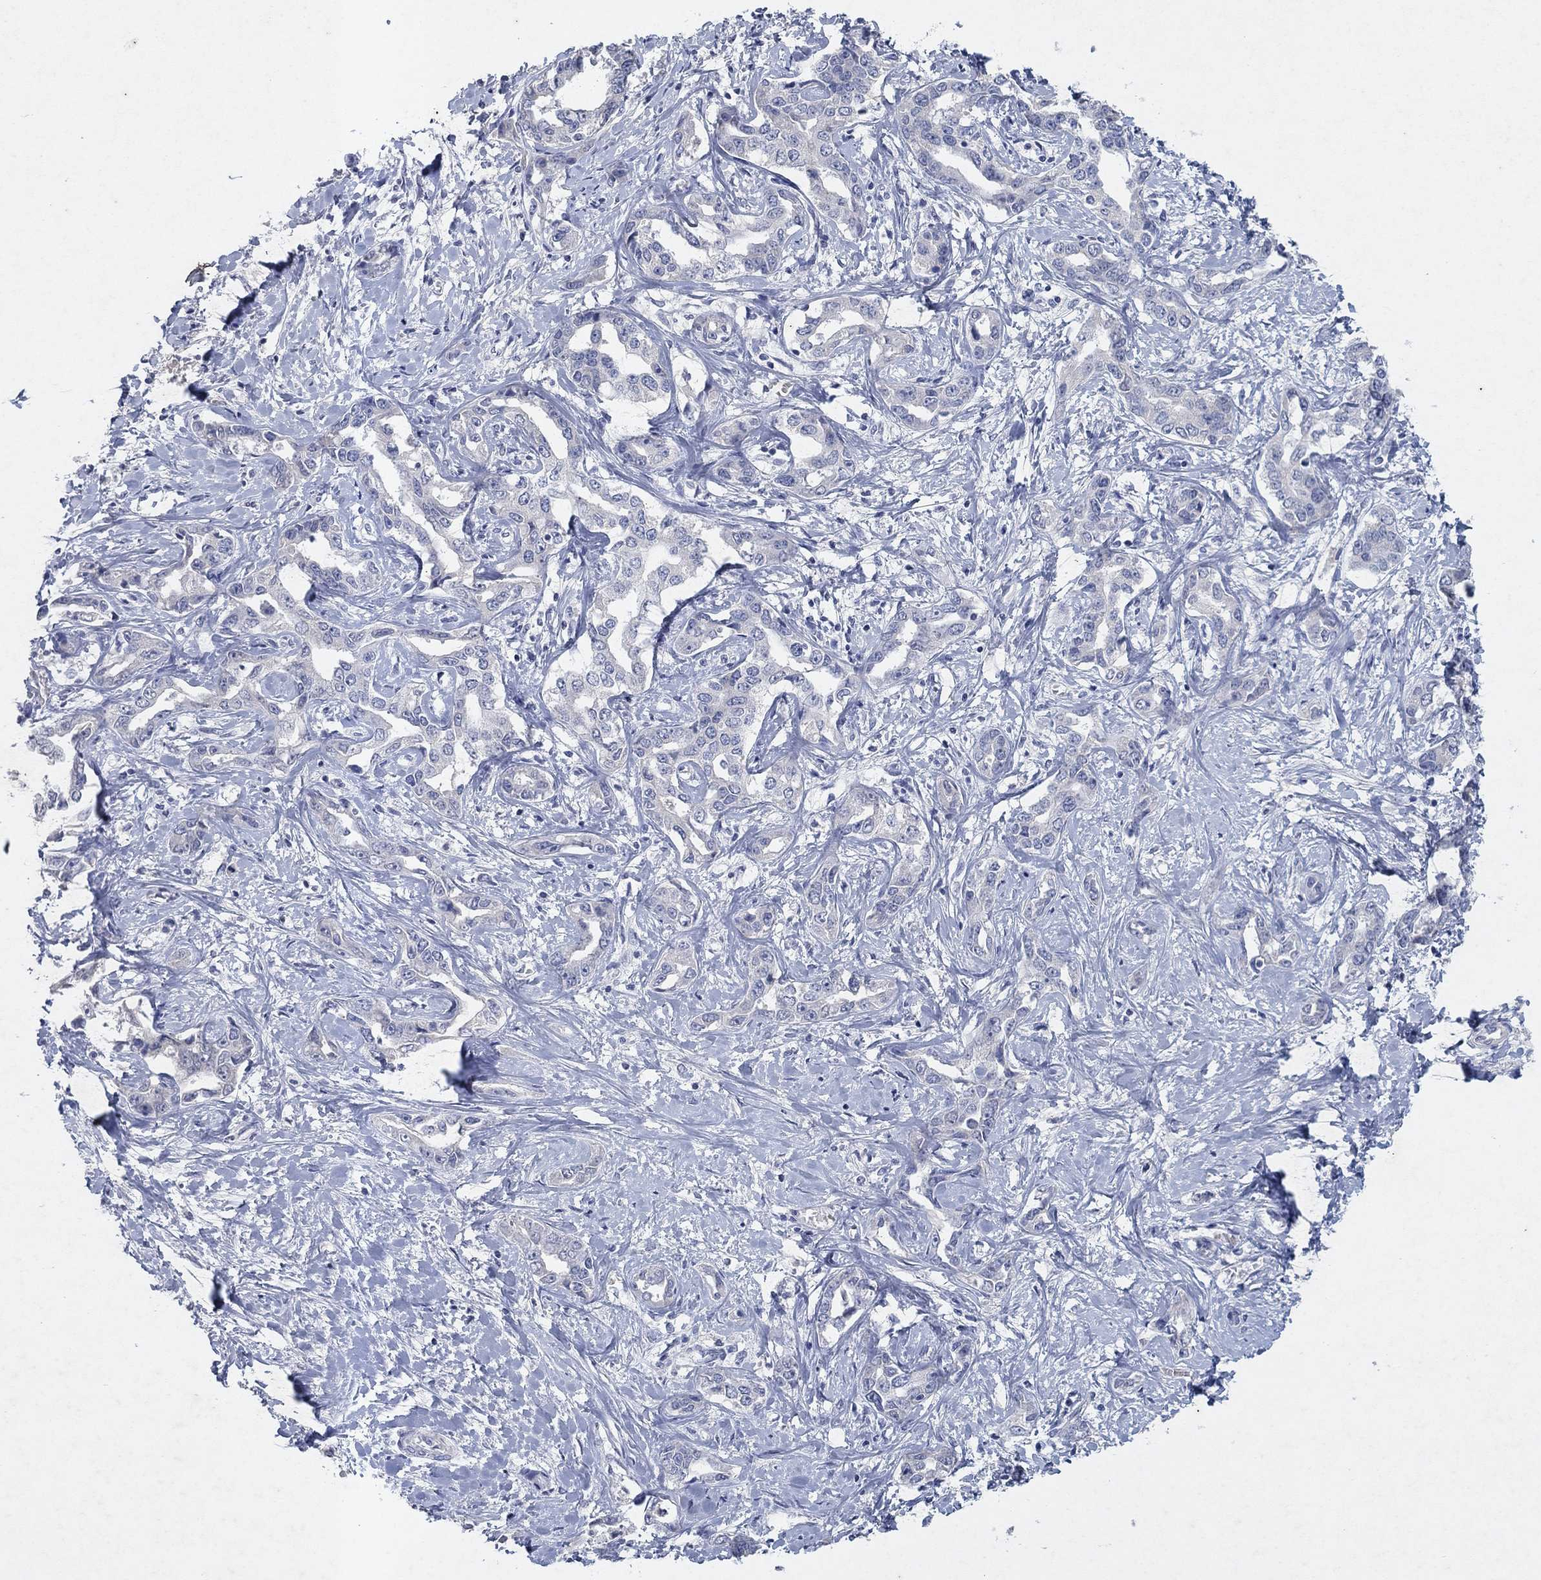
{"staining": {"intensity": "negative", "quantity": "none", "location": "none"}, "tissue": "liver cancer", "cell_type": "Tumor cells", "image_type": "cancer", "snomed": [{"axis": "morphology", "description": "Cholangiocarcinoma"}, {"axis": "topography", "description": "Liver"}], "caption": "The immunohistochemistry histopathology image has no significant expression in tumor cells of liver cancer (cholangiocarcinoma) tissue.", "gene": "KRT40", "patient": {"sex": "male", "age": 59}}